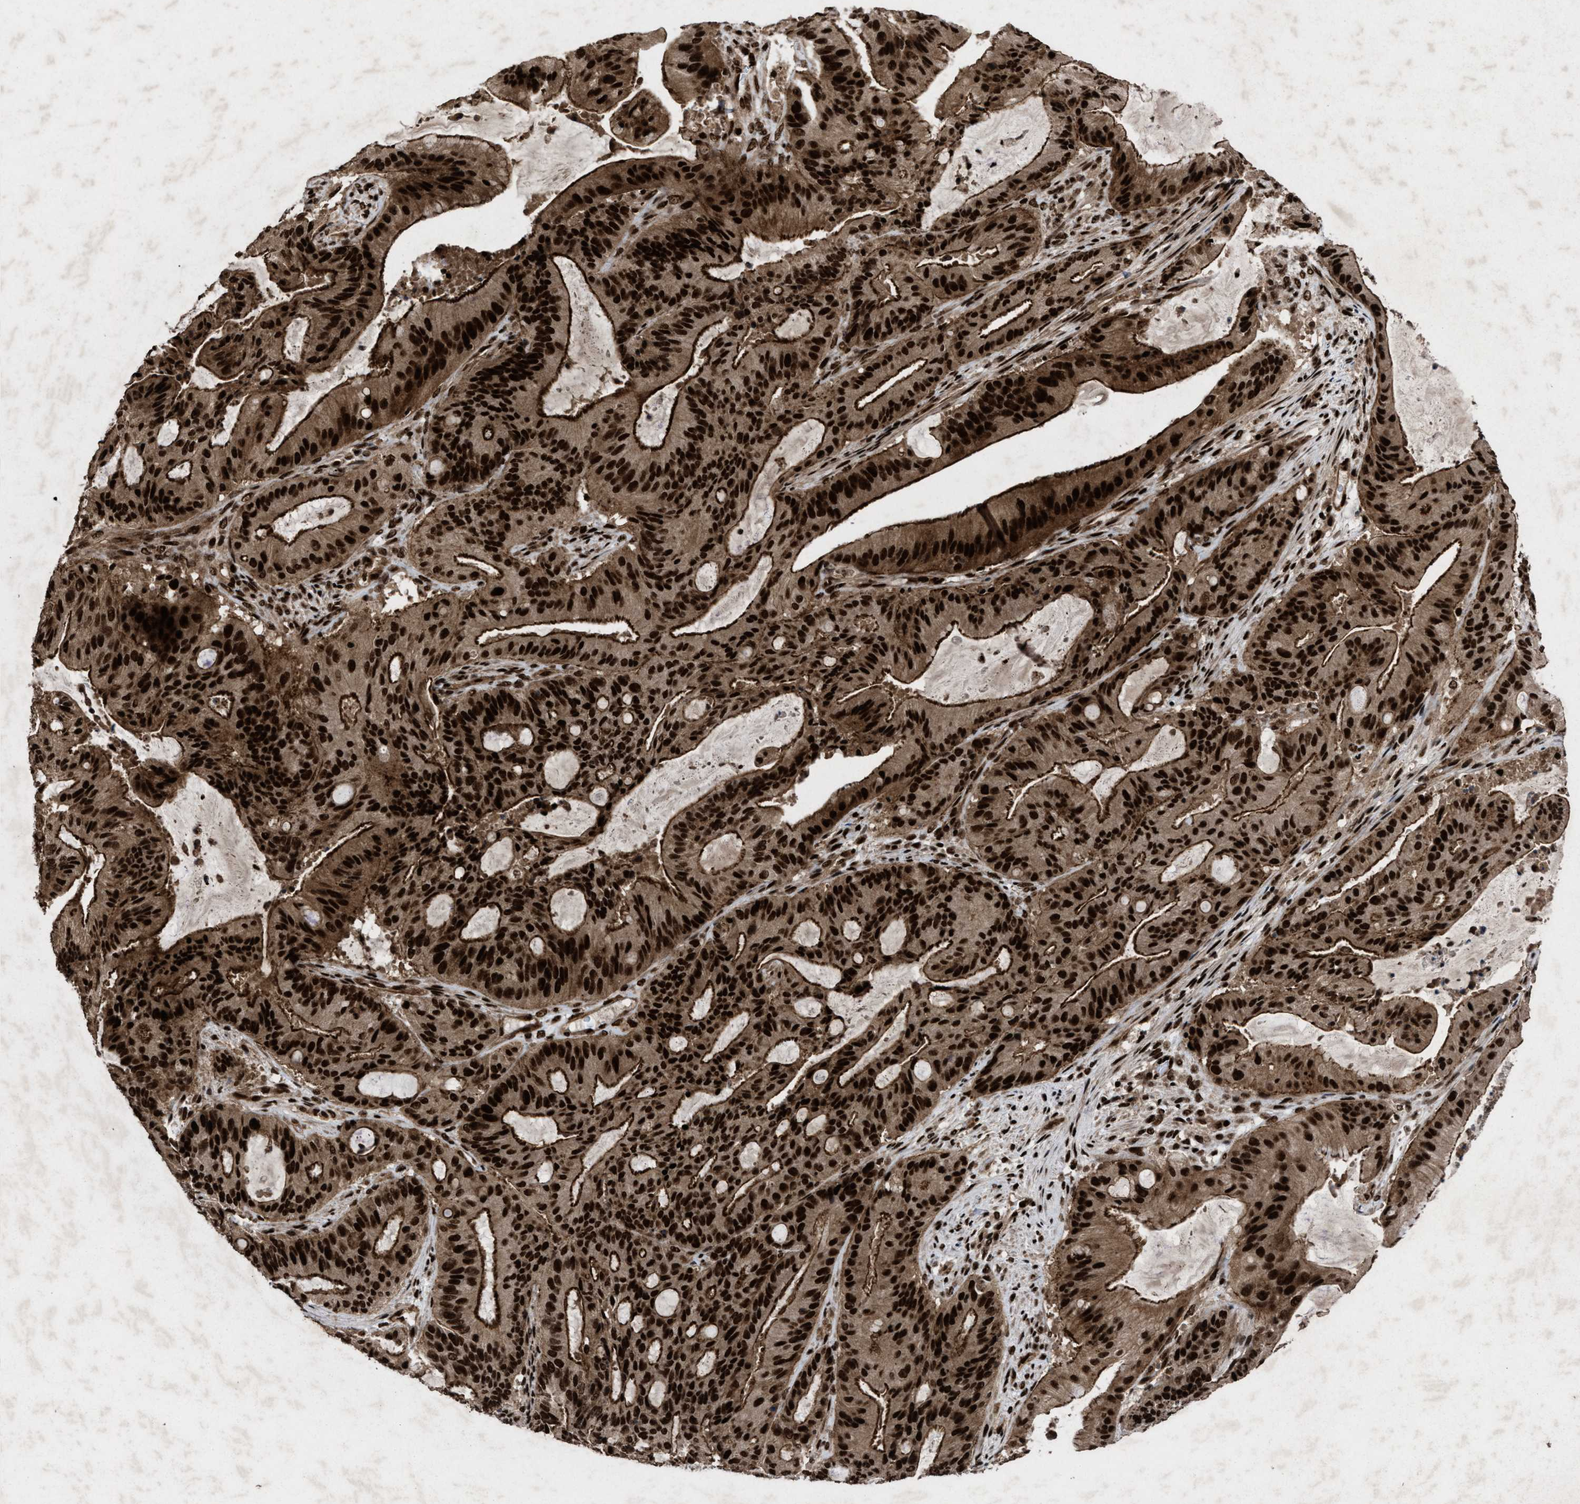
{"staining": {"intensity": "strong", "quantity": ">75%", "location": "cytoplasmic/membranous,nuclear"}, "tissue": "liver cancer", "cell_type": "Tumor cells", "image_type": "cancer", "snomed": [{"axis": "morphology", "description": "Normal tissue, NOS"}, {"axis": "morphology", "description": "Cholangiocarcinoma"}, {"axis": "topography", "description": "Liver"}, {"axis": "topography", "description": "Peripheral nerve tissue"}], "caption": "Cholangiocarcinoma (liver) tissue shows strong cytoplasmic/membranous and nuclear staining in about >75% of tumor cells, visualized by immunohistochemistry.", "gene": "WIZ", "patient": {"sex": "female", "age": 73}}